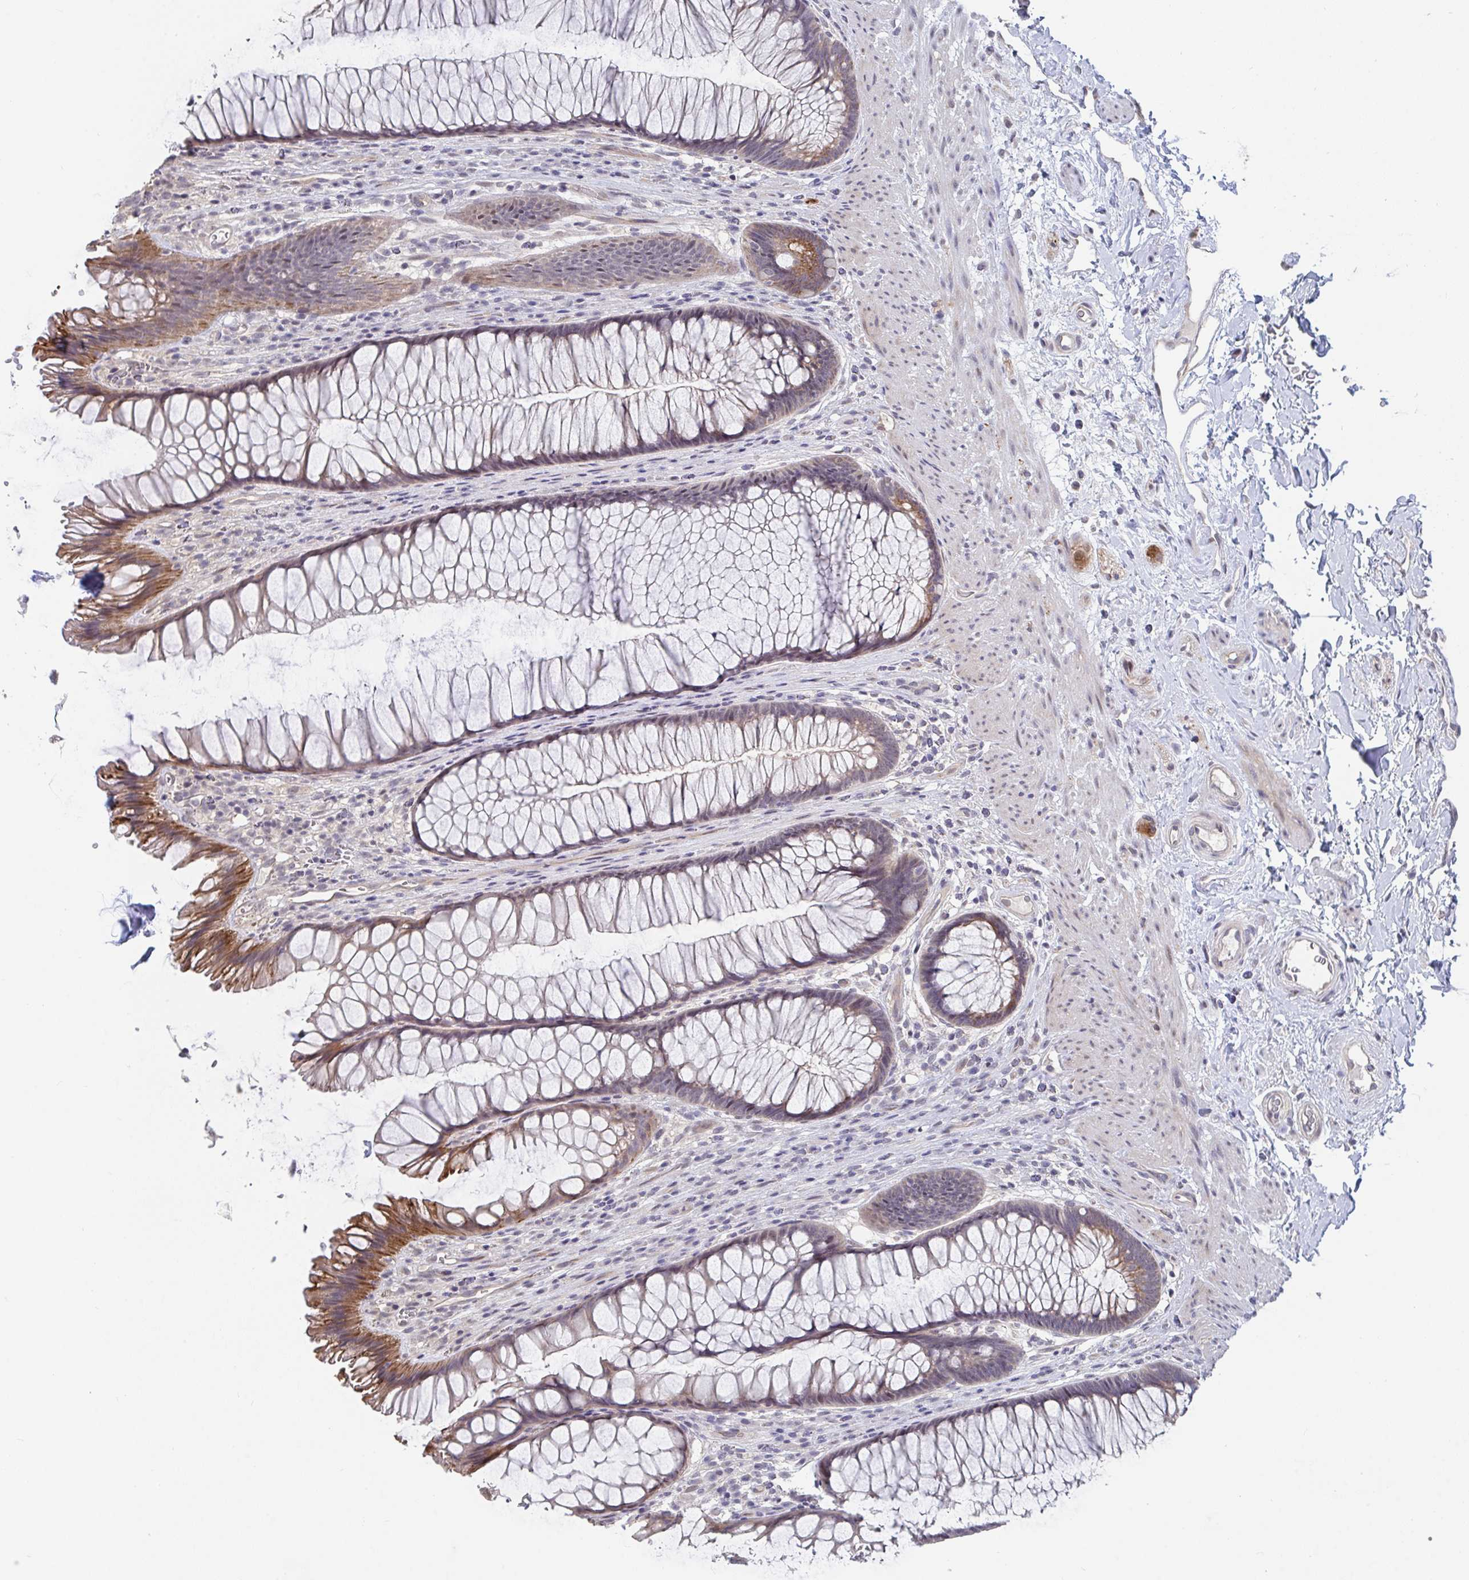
{"staining": {"intensity": "strong", "quantity": "<25%", "location": "cytoplasmic/membranous"}, "tissue": "rectum", "cell_type": "Glandular cells", "image_type": "normal", "snomed": [{"axis": "morphology", "description": "Normal tissue, NOS"}, {"axis": "topography", "description": "Rectum"}], "caption": "Immunohistochemical staining of normal human rectum shows <25% levels of strong cytoplasmic/membranous protein staining in approximately <25% of glandular cells.", "gene": "FAM156A", "patient": {"sex": "male", "age": 53}}